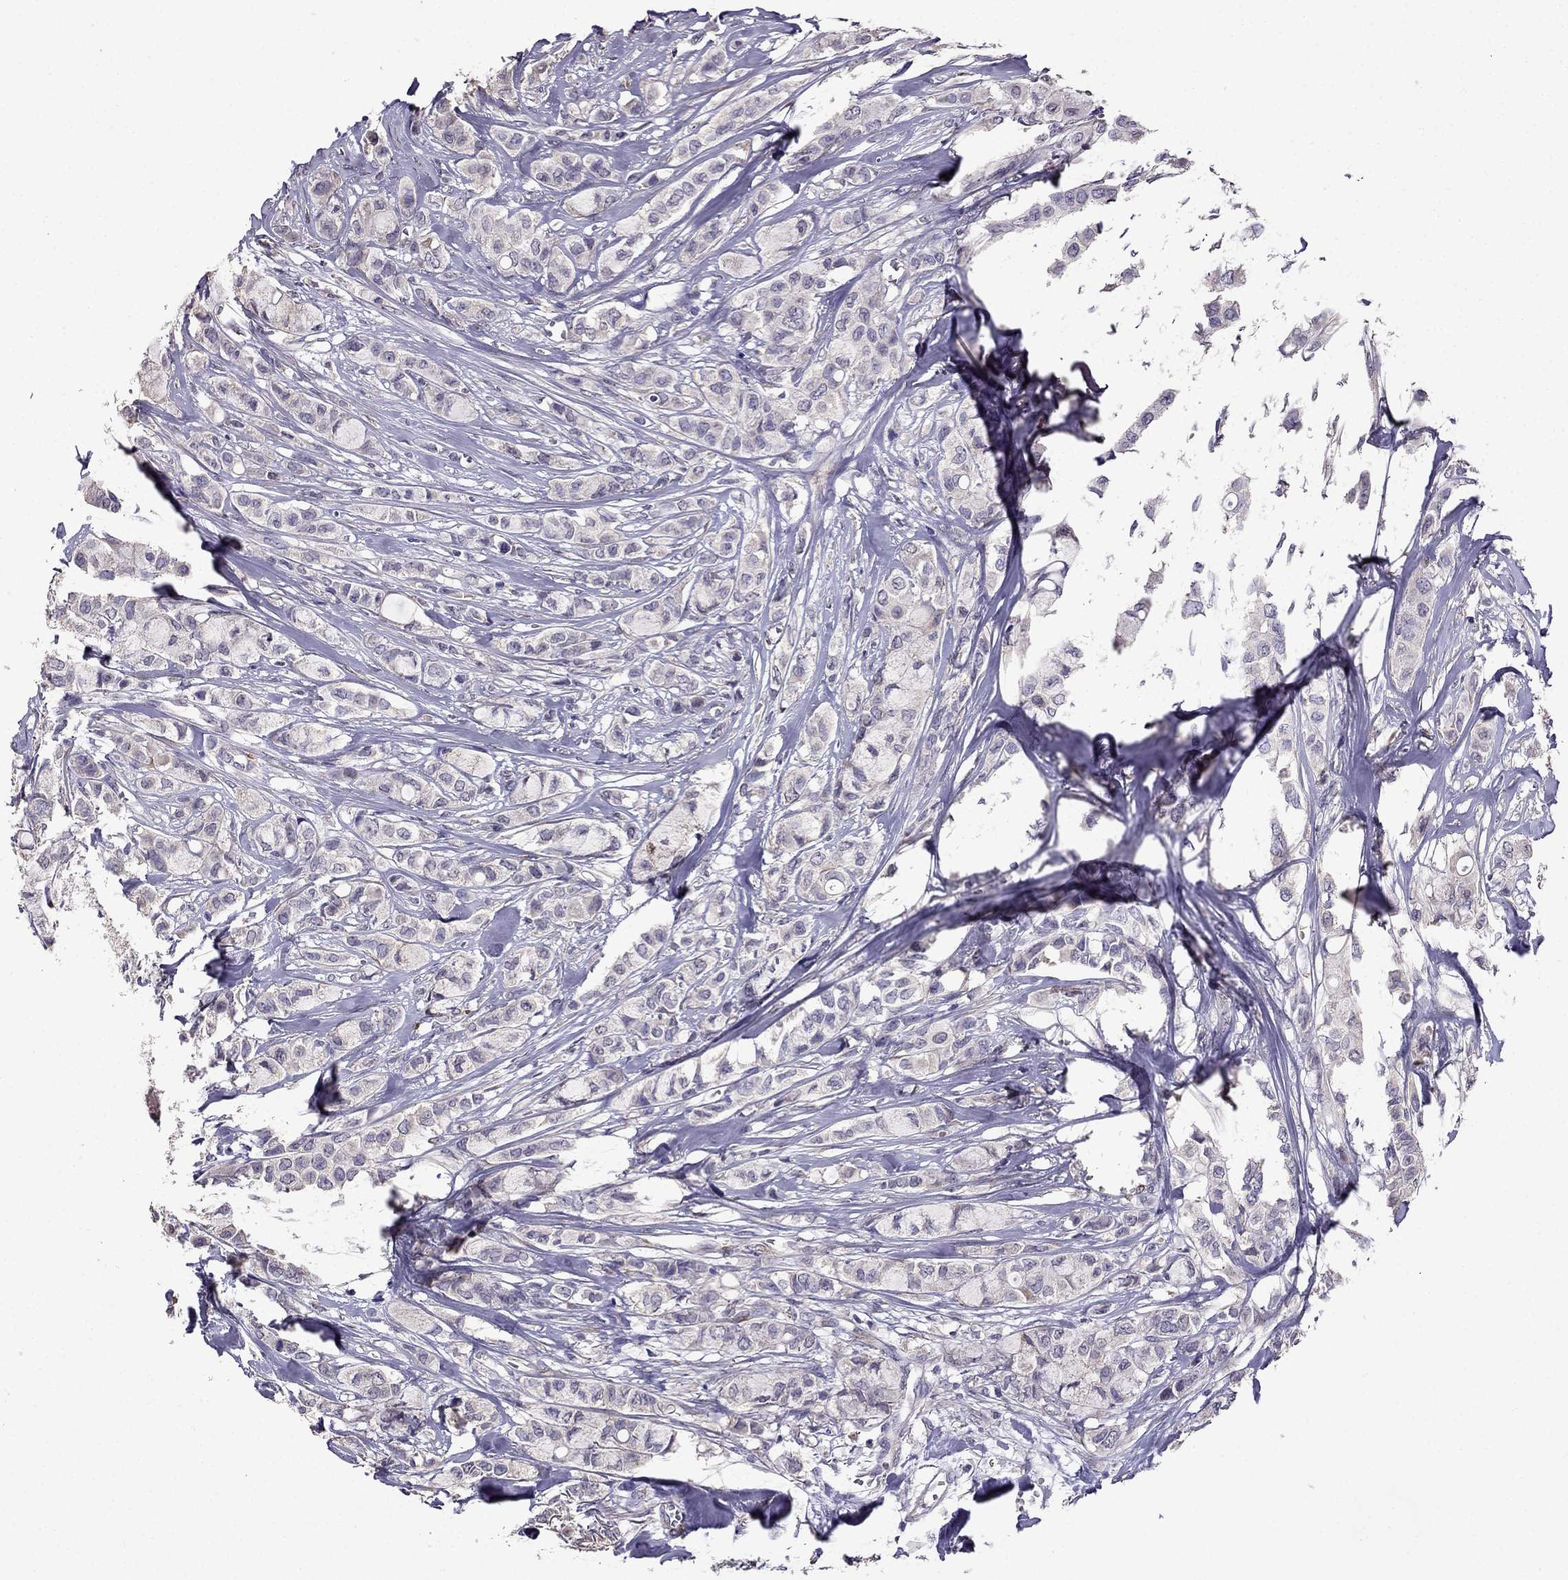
{"staining": {"intensity": "negative", "quantity": "none", "location": "none"}, "tissue": "breast cancer", "cell_type": "Tumor cells", "image_type": "cancer", "snomed": [{"axis": "morphology", "description": "Duct carcinoma"}, {"axis": "topography", "description": "Breast"}], "caption": "There is no significant staining in tumor cells of intraductal carcinoma (breast).", "gene": "CDH9", "patient": {"sex": "female", "age": 85}}